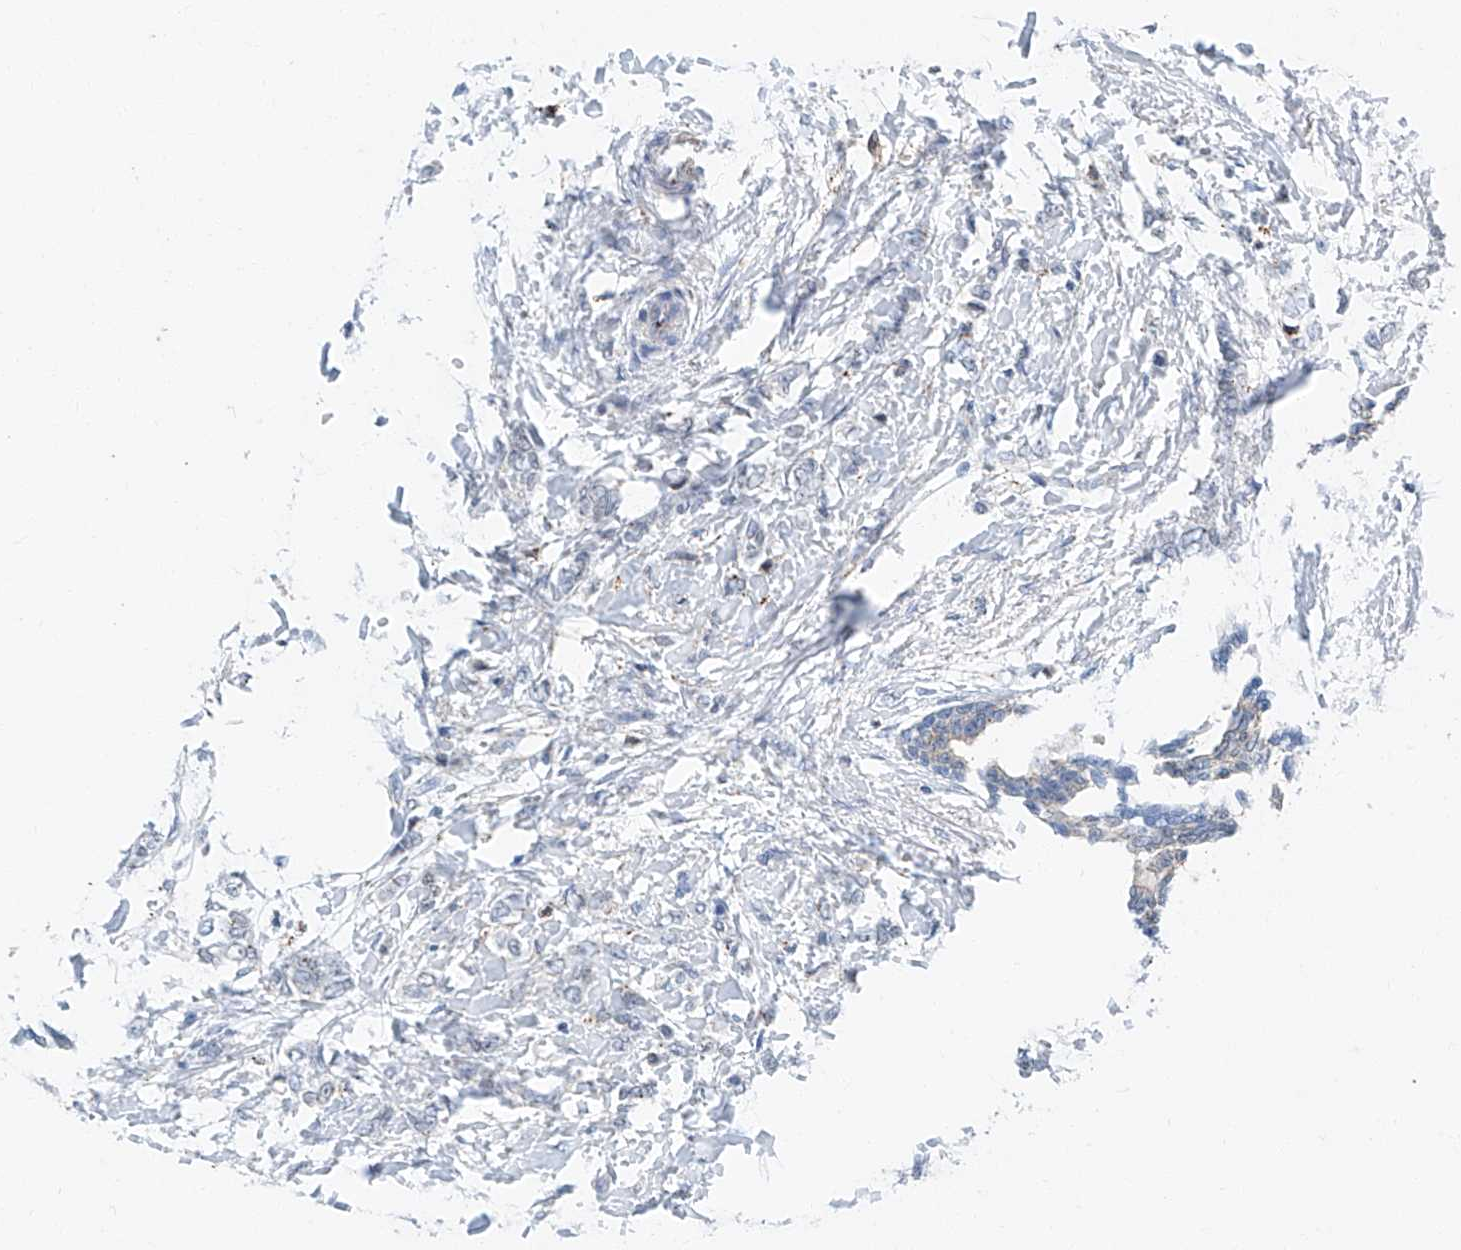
{"staining": {"intensity": "negative", "quantity": "none", "location": "none"}, "tissue": "breast cancer", "cell_type": "Tumor cells", "image_type": "cancer", "snomed": [{"axis": "morphology", "description": "Lobular carcinoma, in situ"}, {"axis": "morphology", "description": "Lobular carcinoma"}, {"axis": "topography", "description": "Breast"}], "caption": "Breast cancer stained for a protein using IHC demonstrates no staining tumor cells.", "gene": "CTDP1", "patient": {"sex": "female", "age": 41}}